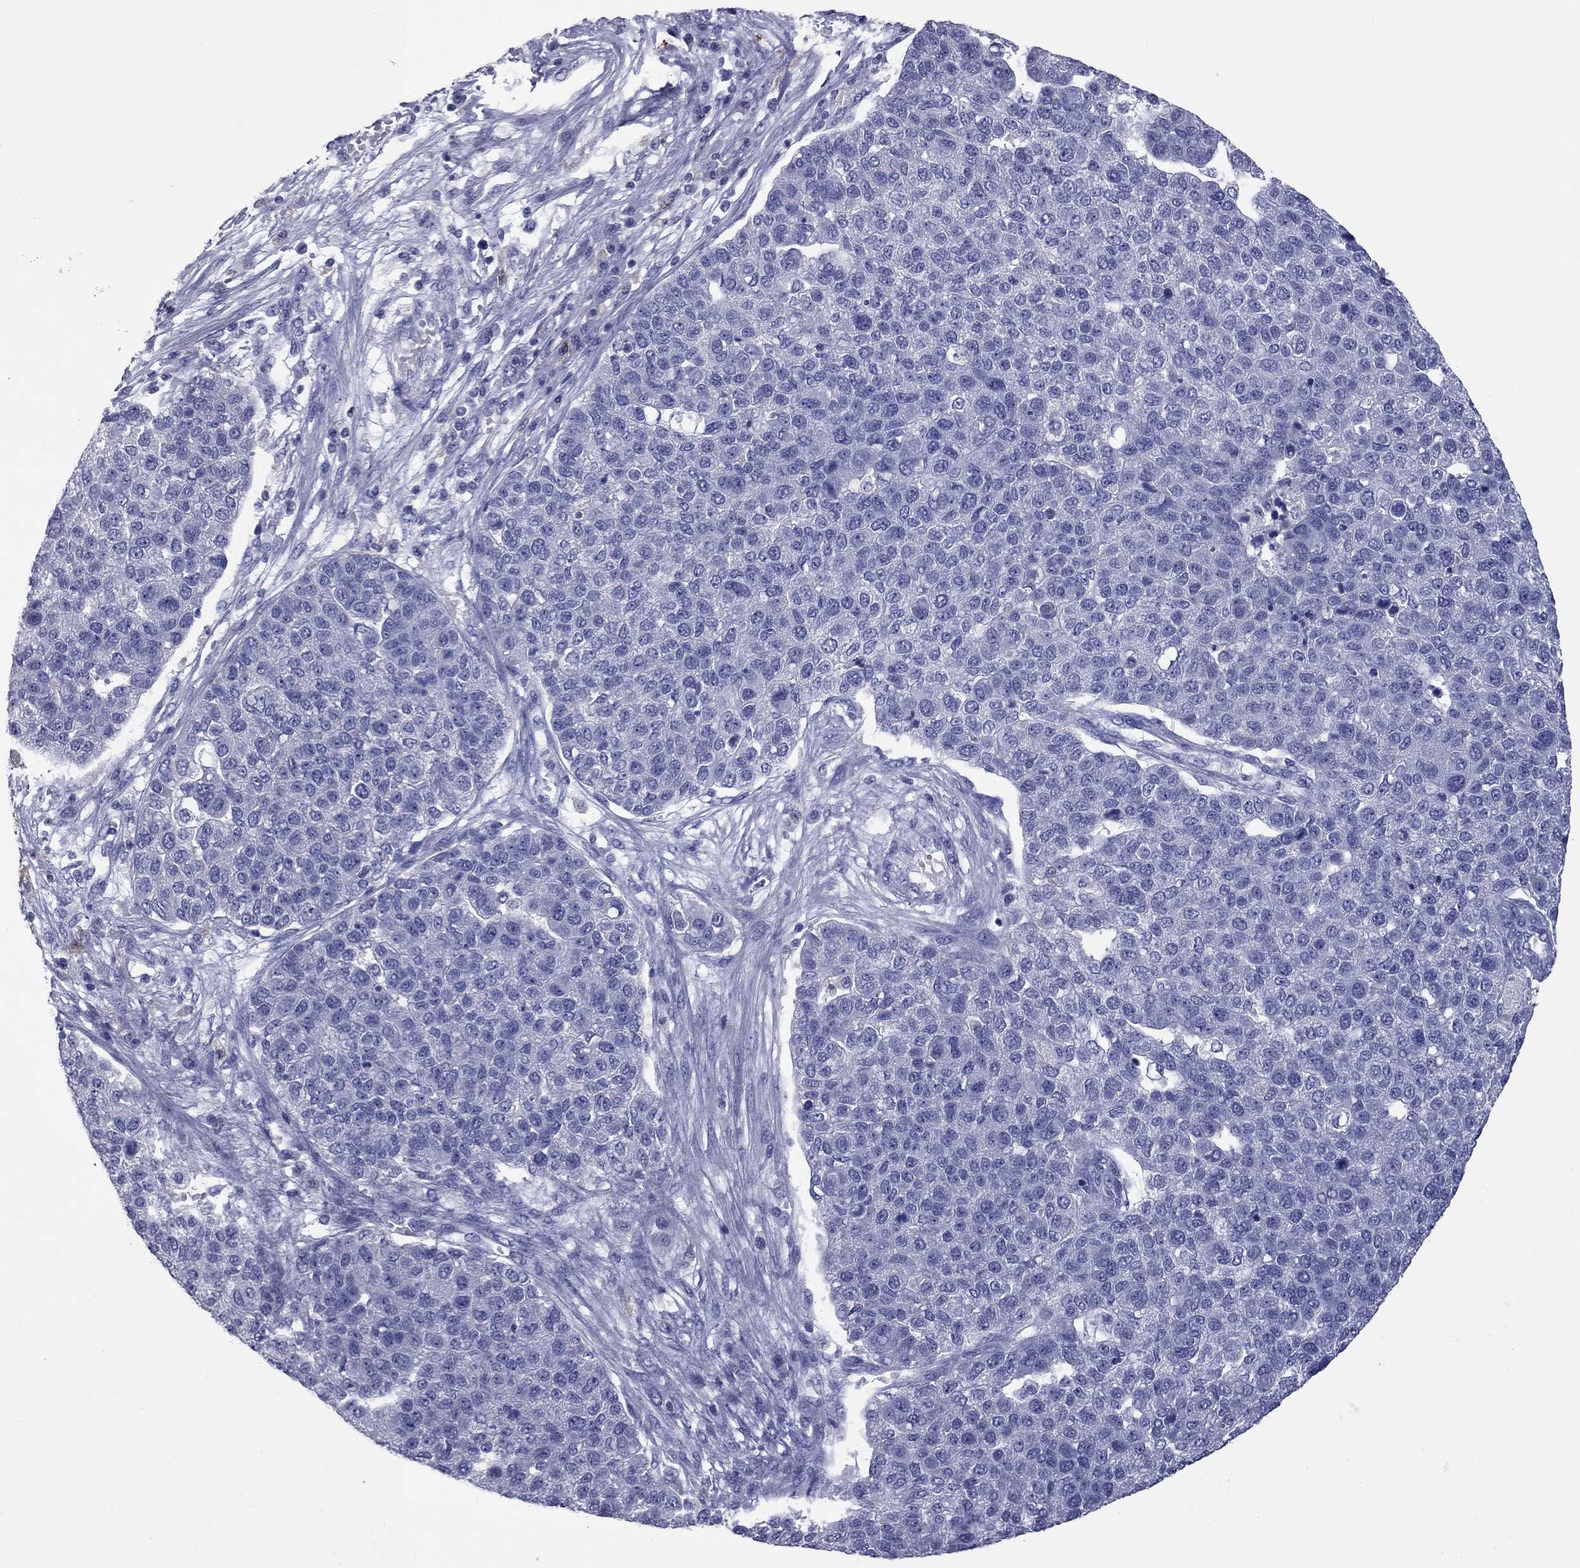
{"staining": {"intensity": "negative", "quantity": "none", "location": "none"}, "tissue": "pancreatic cancer", "cell_type": "Tumor cells", "image_type": "cancer", "snomed": [{"axis": "morphology", "description": "Adenocarcinoma, NOS"}, {"axis": "topography", "description": "Pancreas"}], "caption": "There is no significant expression in tumor cells of pancreatic cancer.", "gene": "CFAP119", "patient": {"sex": "female", "age": 61}}